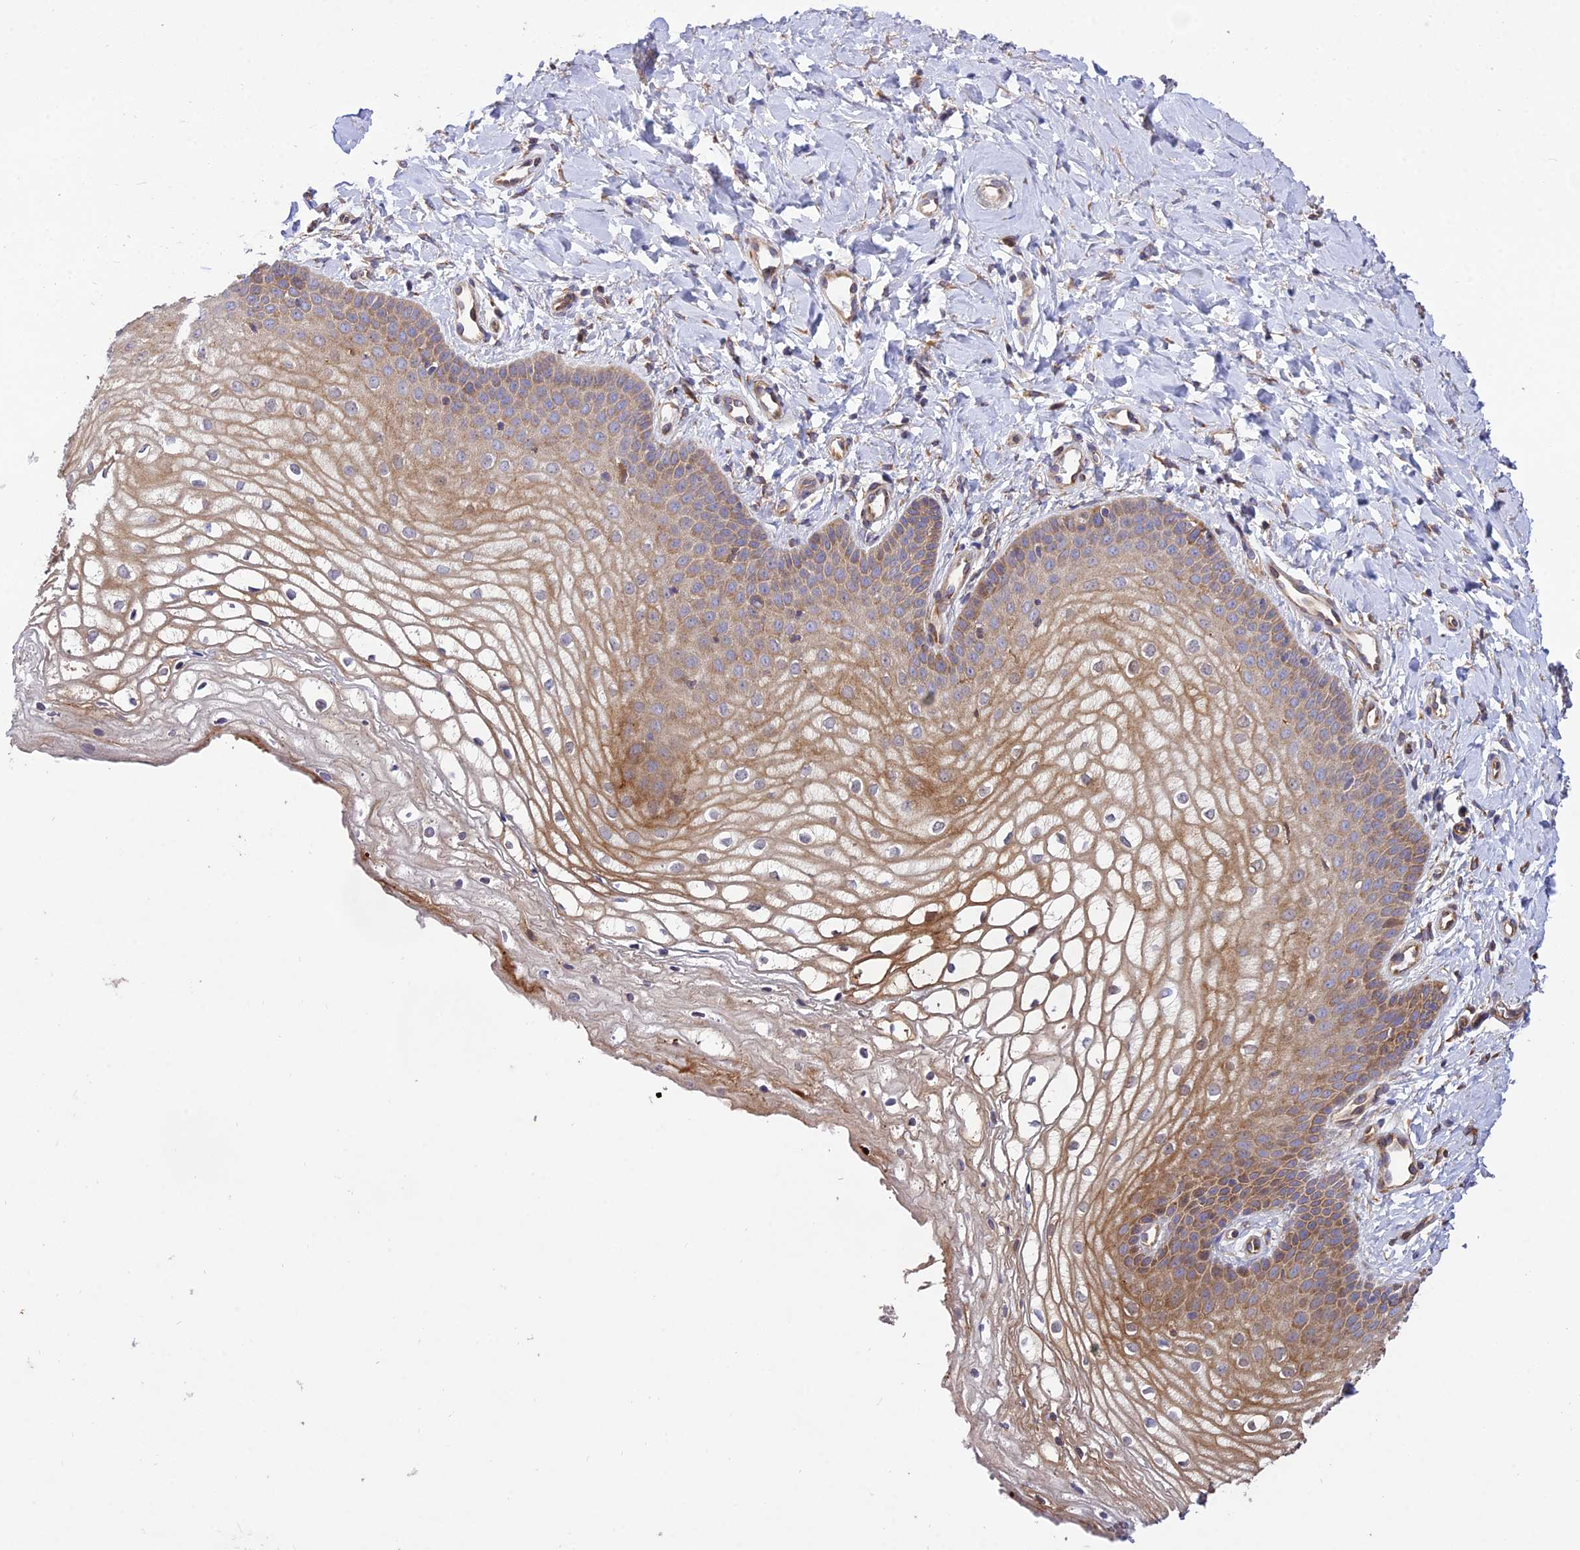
{"staining": {"intensity": "strong", "quantity": ">75%", "location": "cytoplasmic/membranous,nuclear"}, "tissue": "vagina", "cell_type": "Squamous epithelial cells", "image_type": "normal", "snomed": [{"axis": "morphology", "description": "Normal tissue, NOS"}, {"axis": "topography", "description": "Vagina"}], "caption": "DAB immunohistochemical staining of benign human vagina shows strong cytoplasmic/membranous,nuclear protein staining in approximately >75% of squamous epithelial cells.", "gene": "ROCK1", "patient": {"sex": "female", "age": 68}}